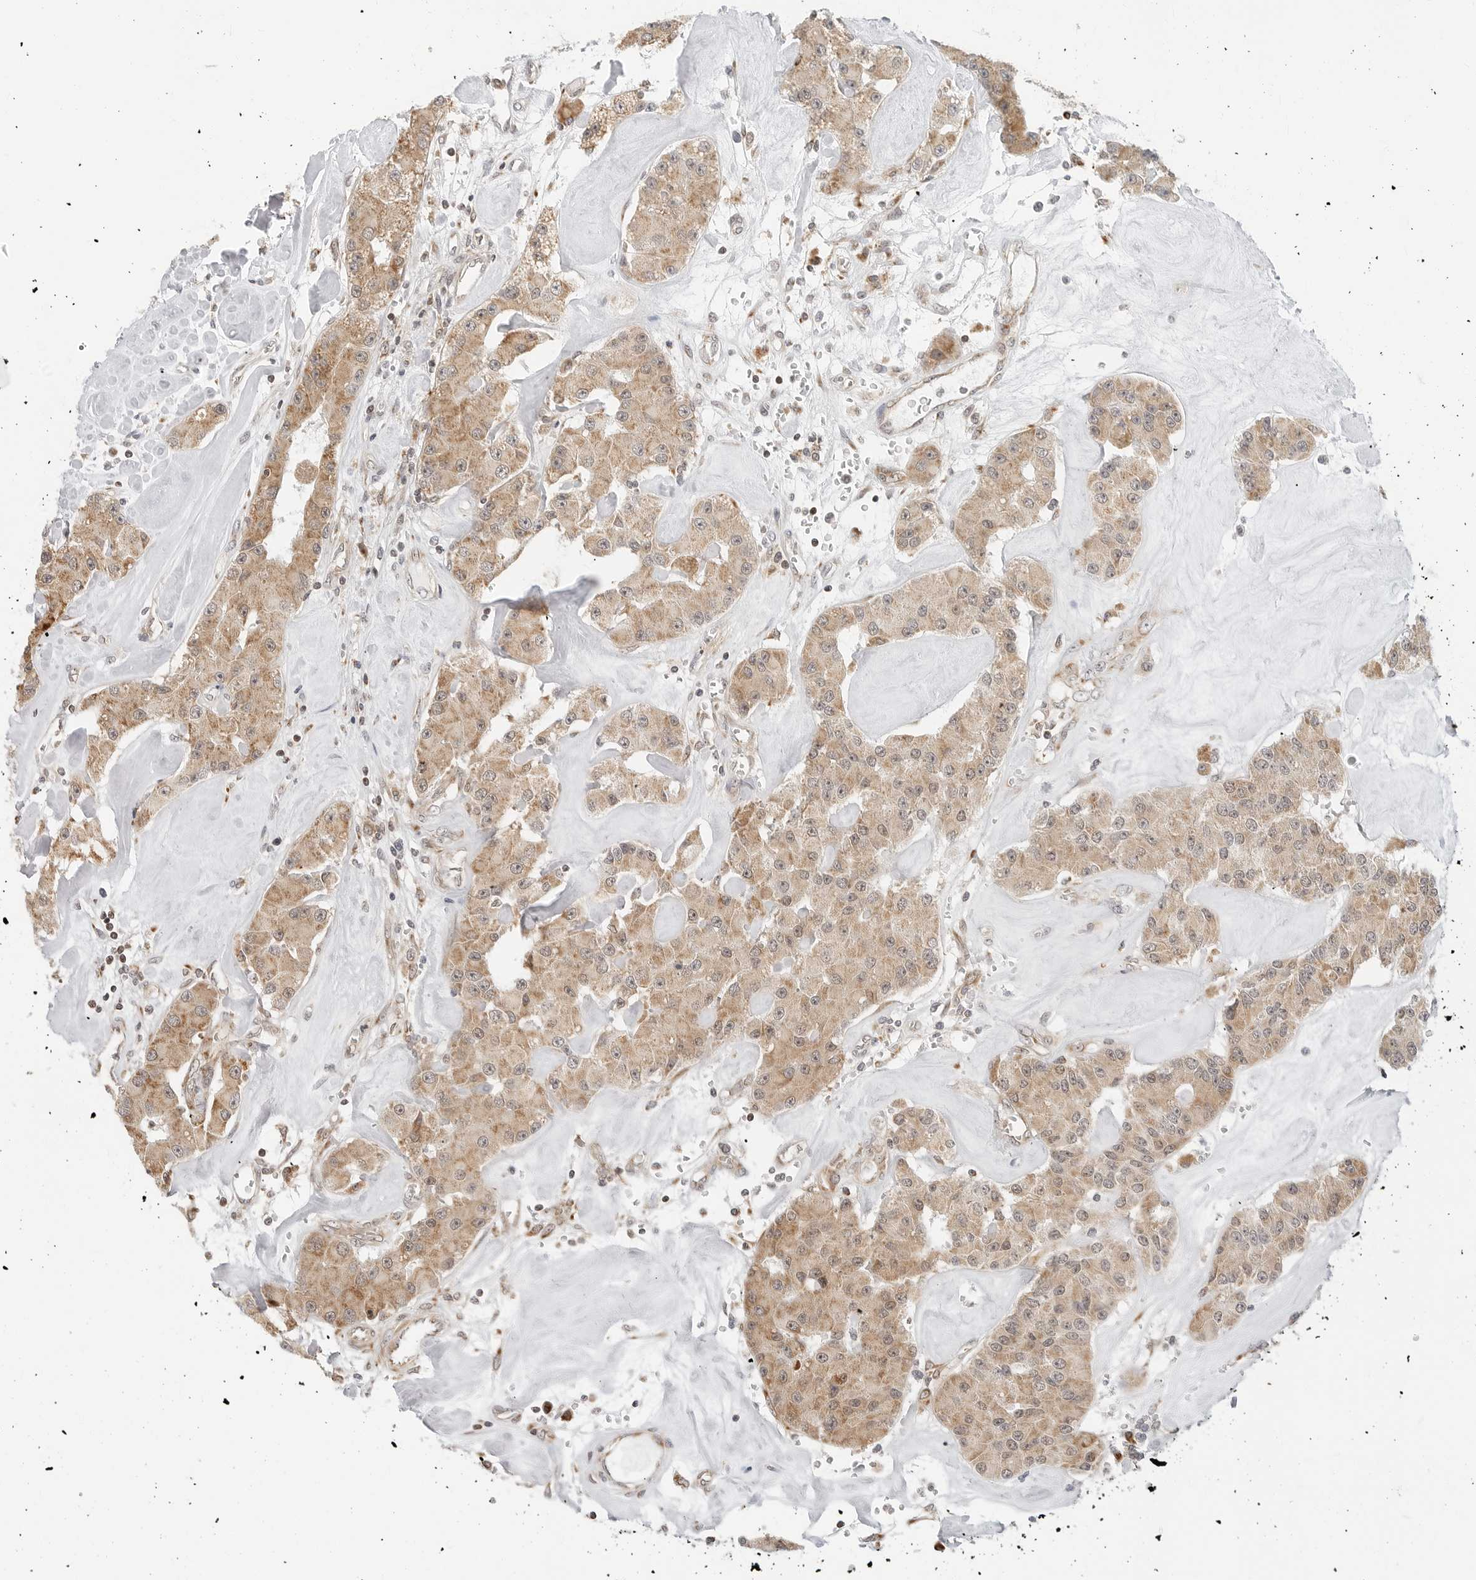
{"staining": {"intensity": "moderate", "quantity": ">75%", "location": "cytoplasmic/membranous"}, "tissue": "carcinoid", "cell_type": "Tumor cells", "image_type": "cancer", "snomed": [{"axis": "morphology", "description": "Carcinoid, malignant, NOS"}, {"axis": "topography", "description": "Pancreas"}], "caption": "High-power microscopy captured an IHC photomicrograph of malignant carcinoid, revealing moderate cytoplasmic/membranous expression in approximately >75% of tumor cells.", "gene": "POLR3GL", "patient": {"sex": "male", "age": 41}}